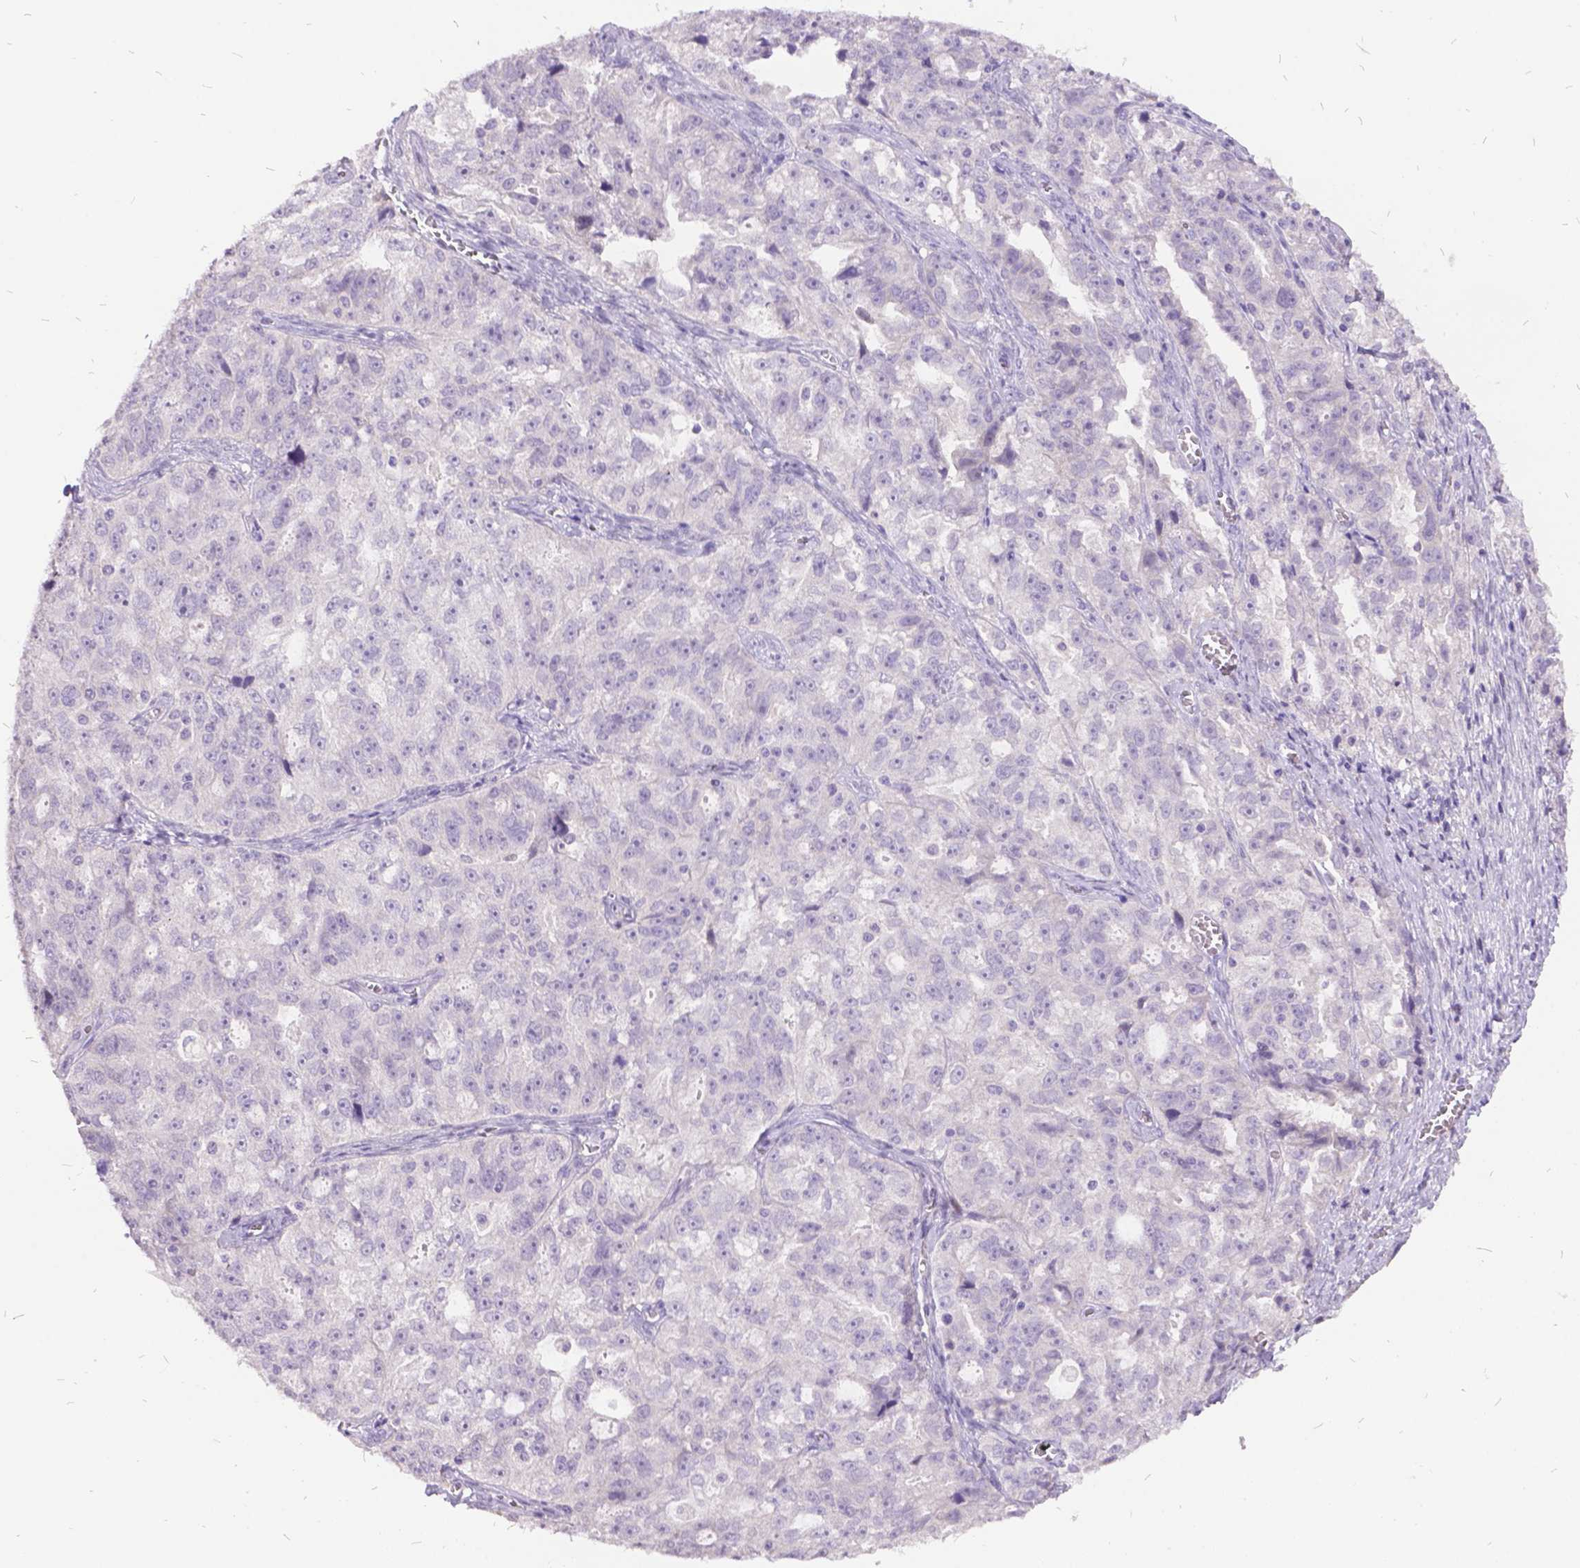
{"staining": {"intensity": "negative", "quantity": "none", "location": "none"}, "tissue": "ovarian cancer", "cell_type": "Tumor cells", "image_type": "cancer", "snomed": [{"axis": "morphology", "description": "Cystadenocarcinoma, serous, NOS"}, {"axis": "topography", "description": "Ovary"}], "caption": "Immunohistochemical staining of serous cystadenocarcinoma (ovarian) demonstrates no significant staining in tumor cells.", "gene": "ITGB6", "patient": {"sex": "female", "age": 51}}